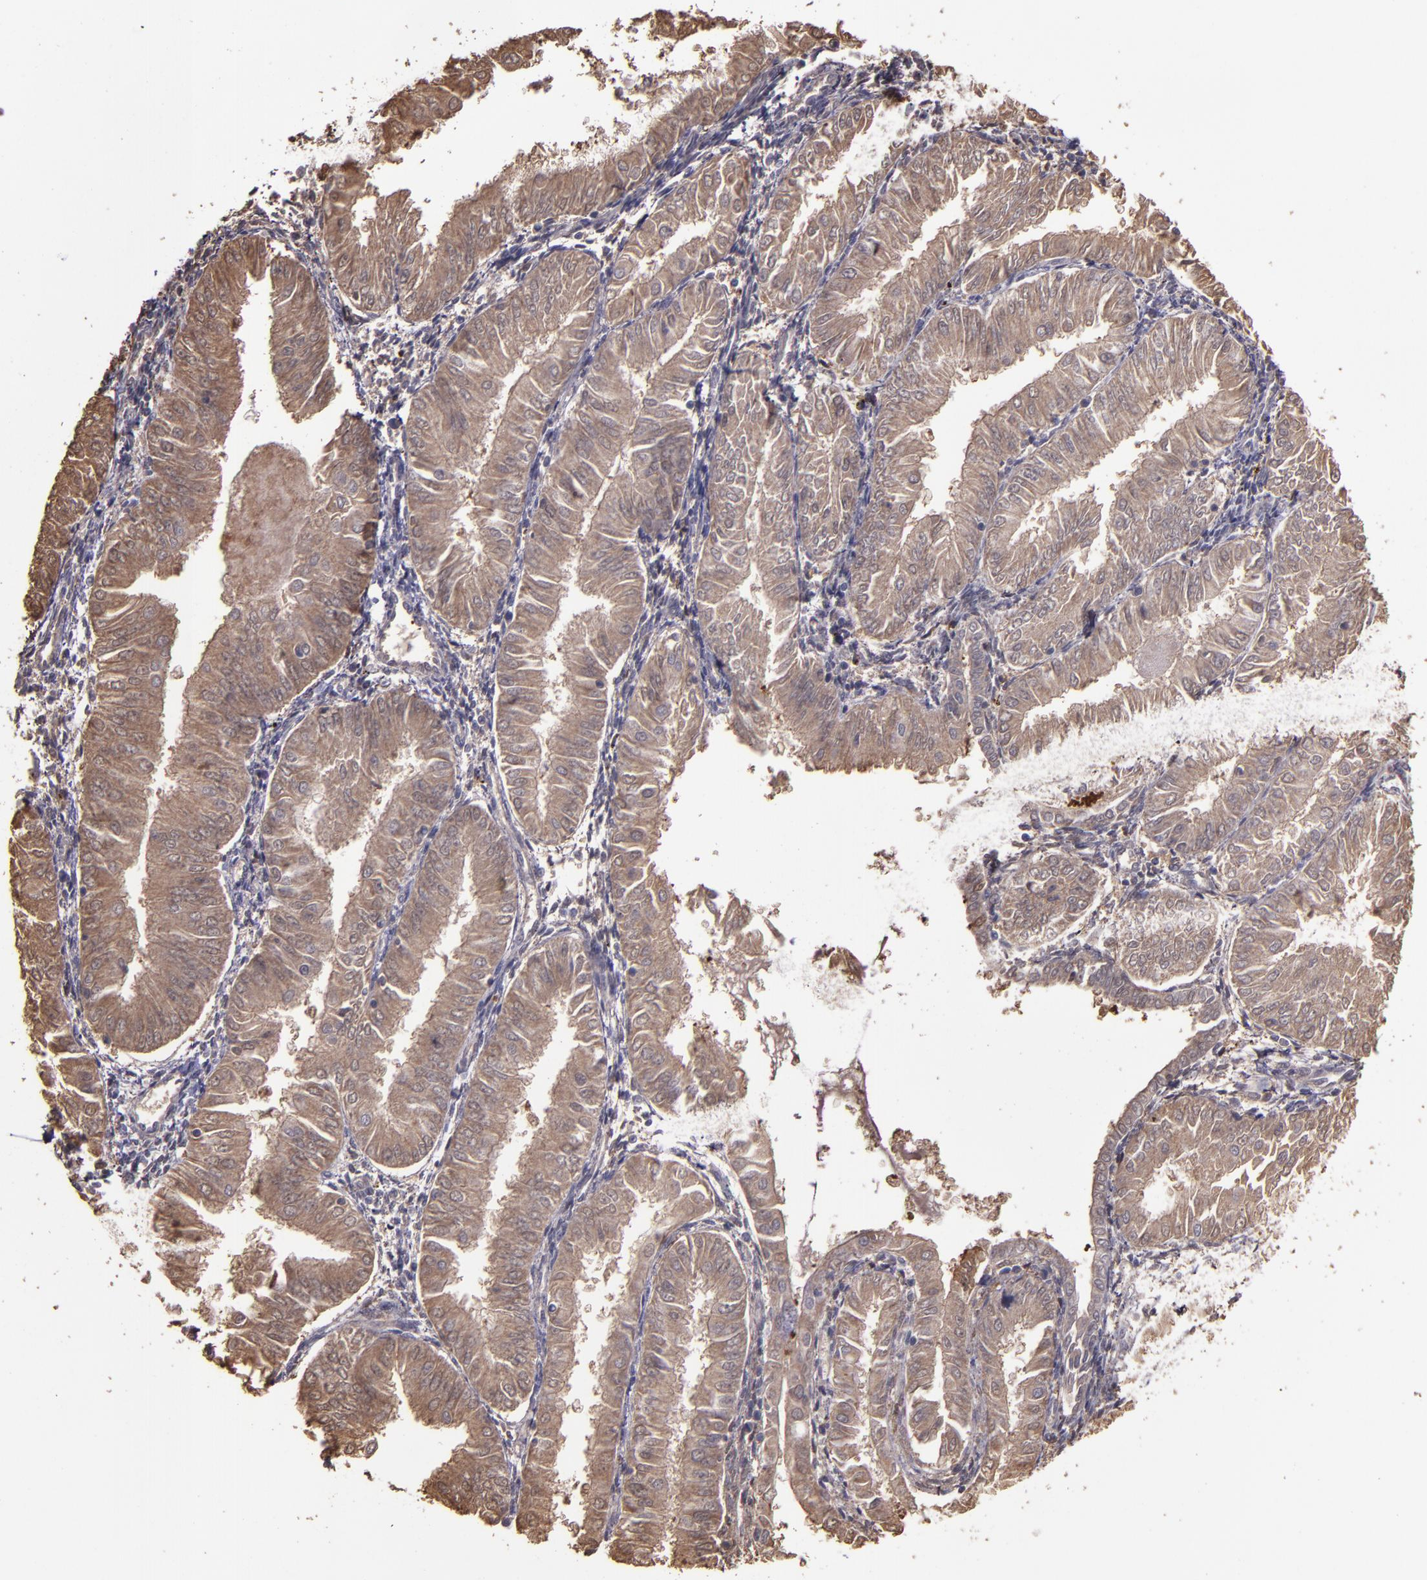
{"staining": {"intensity": "moderate", "quantity": ">75%", "location": "cytoplasmic/membranous"}, "tissue": "endometrial cancer", "cell_type": "Tumor cells", "image_type": "cancer", "snomed": [{"axis": "morphology", "description": "Adenocarcinoma, NOS"}, {"axis": "topography", "description": "Endometrium"}], "caption": "Immunohistochemistry (DAB (3,3'-diaminobenzidine)) staining of human adenocarcinoma (endometrial) exhibits moderate cytoplasmic/membranous protein staining in about >75% of tumor cells. (DAB (3,3'-diaminobenzidine) = brown stain, brightfield microscopy at high magnification).", "gene": "SERPINF2", "patient": {"sex": "female", "age": 53}}